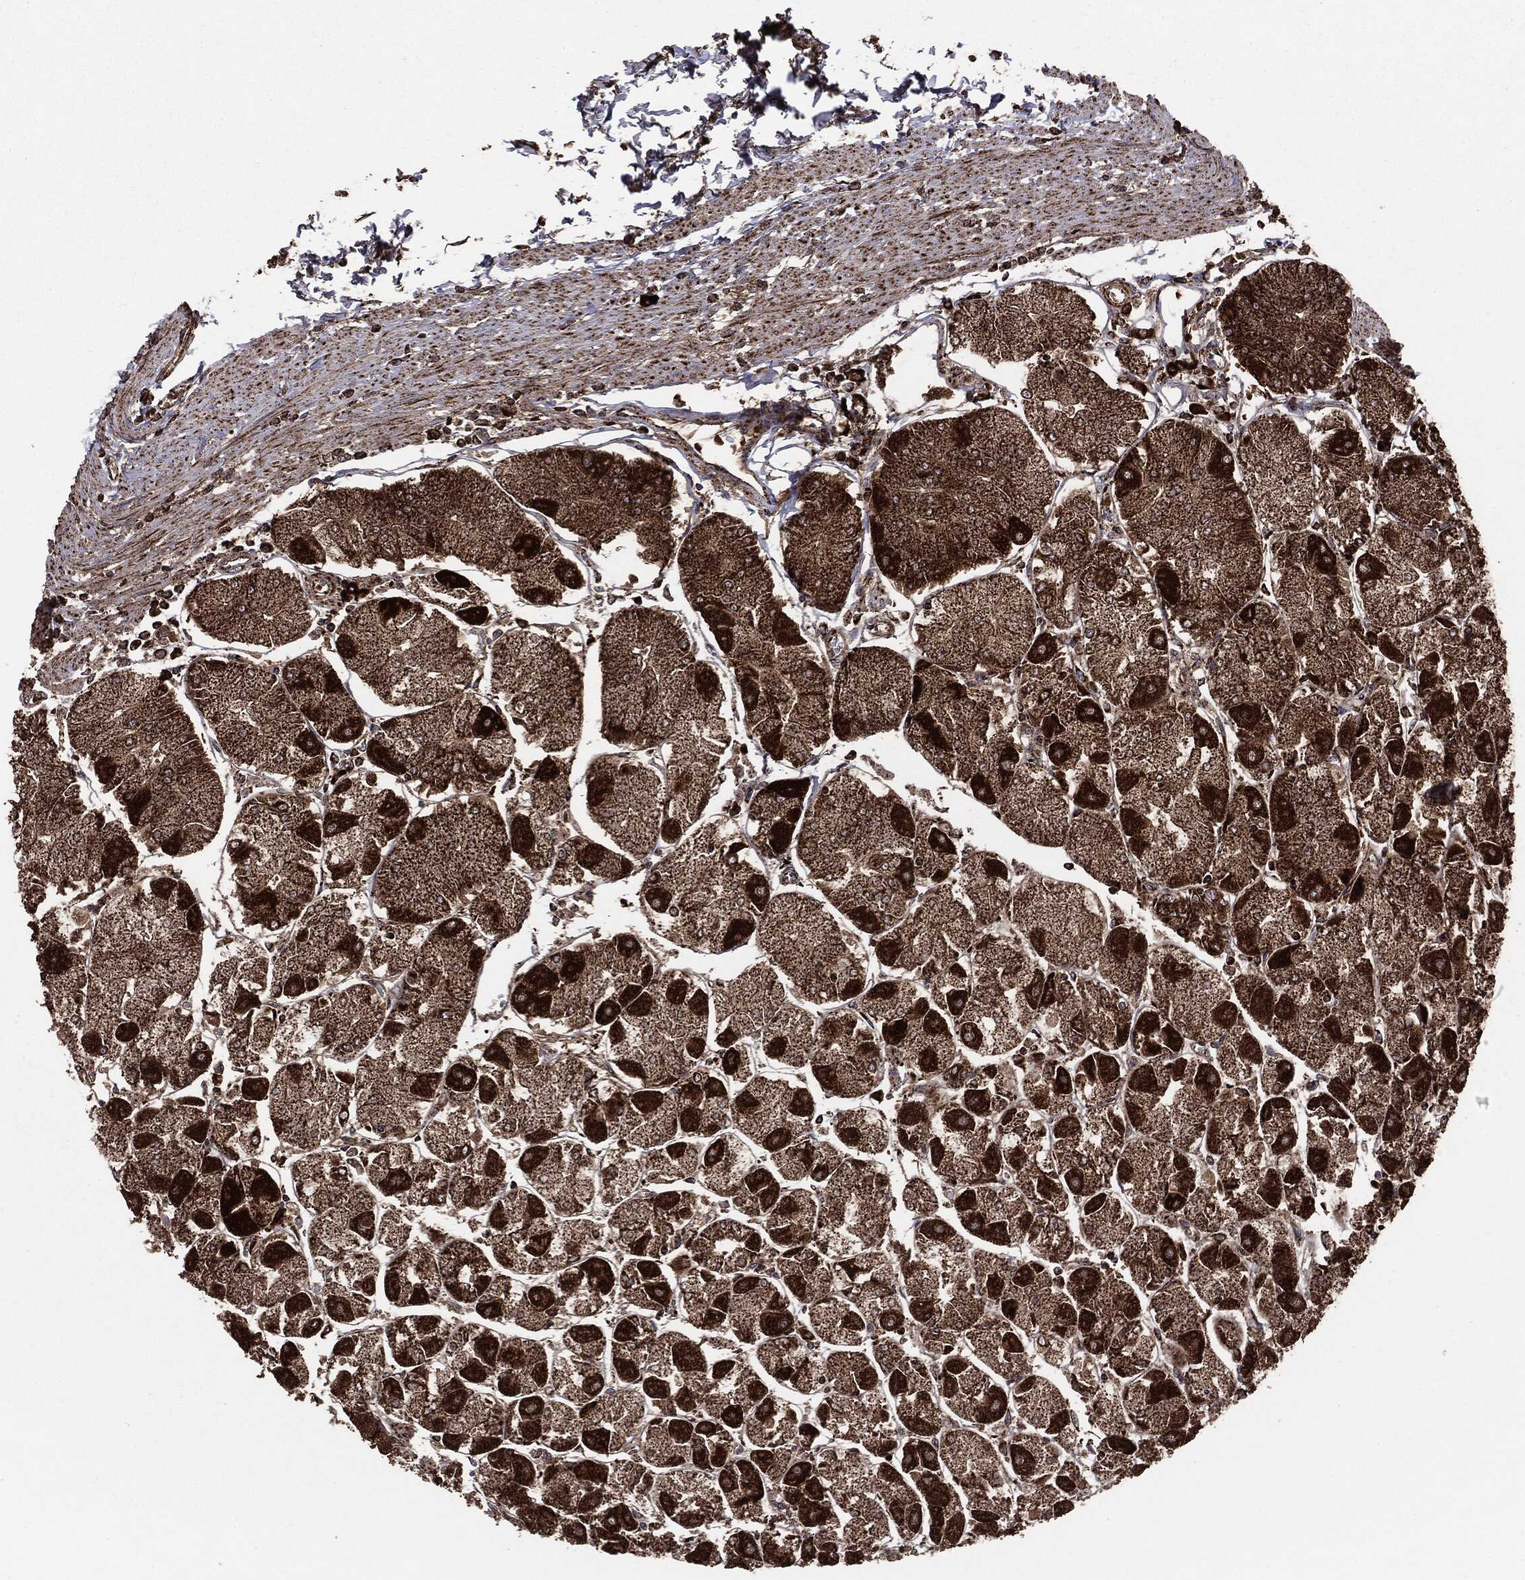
{"staining": {"intensity": "strong", "quantity": "25%-75%", "location": "cytoplasmic/membranous"}, "tissue": "stomach", "cell_type": "Glandular cells", "image_type": "normal", "snomed": [{"axis": "morphology", "description": "Normal tissue, NOS"}, {"axis": "topography", "description": "Stomach"}], "caption": "Protein staining exhibits strong cytoplasmic/membranous expression in about 25%-75% of glandular cells in normal stomach.", "gene": "MAP2K1", "patient": {"sex": "male", "age": 70}}